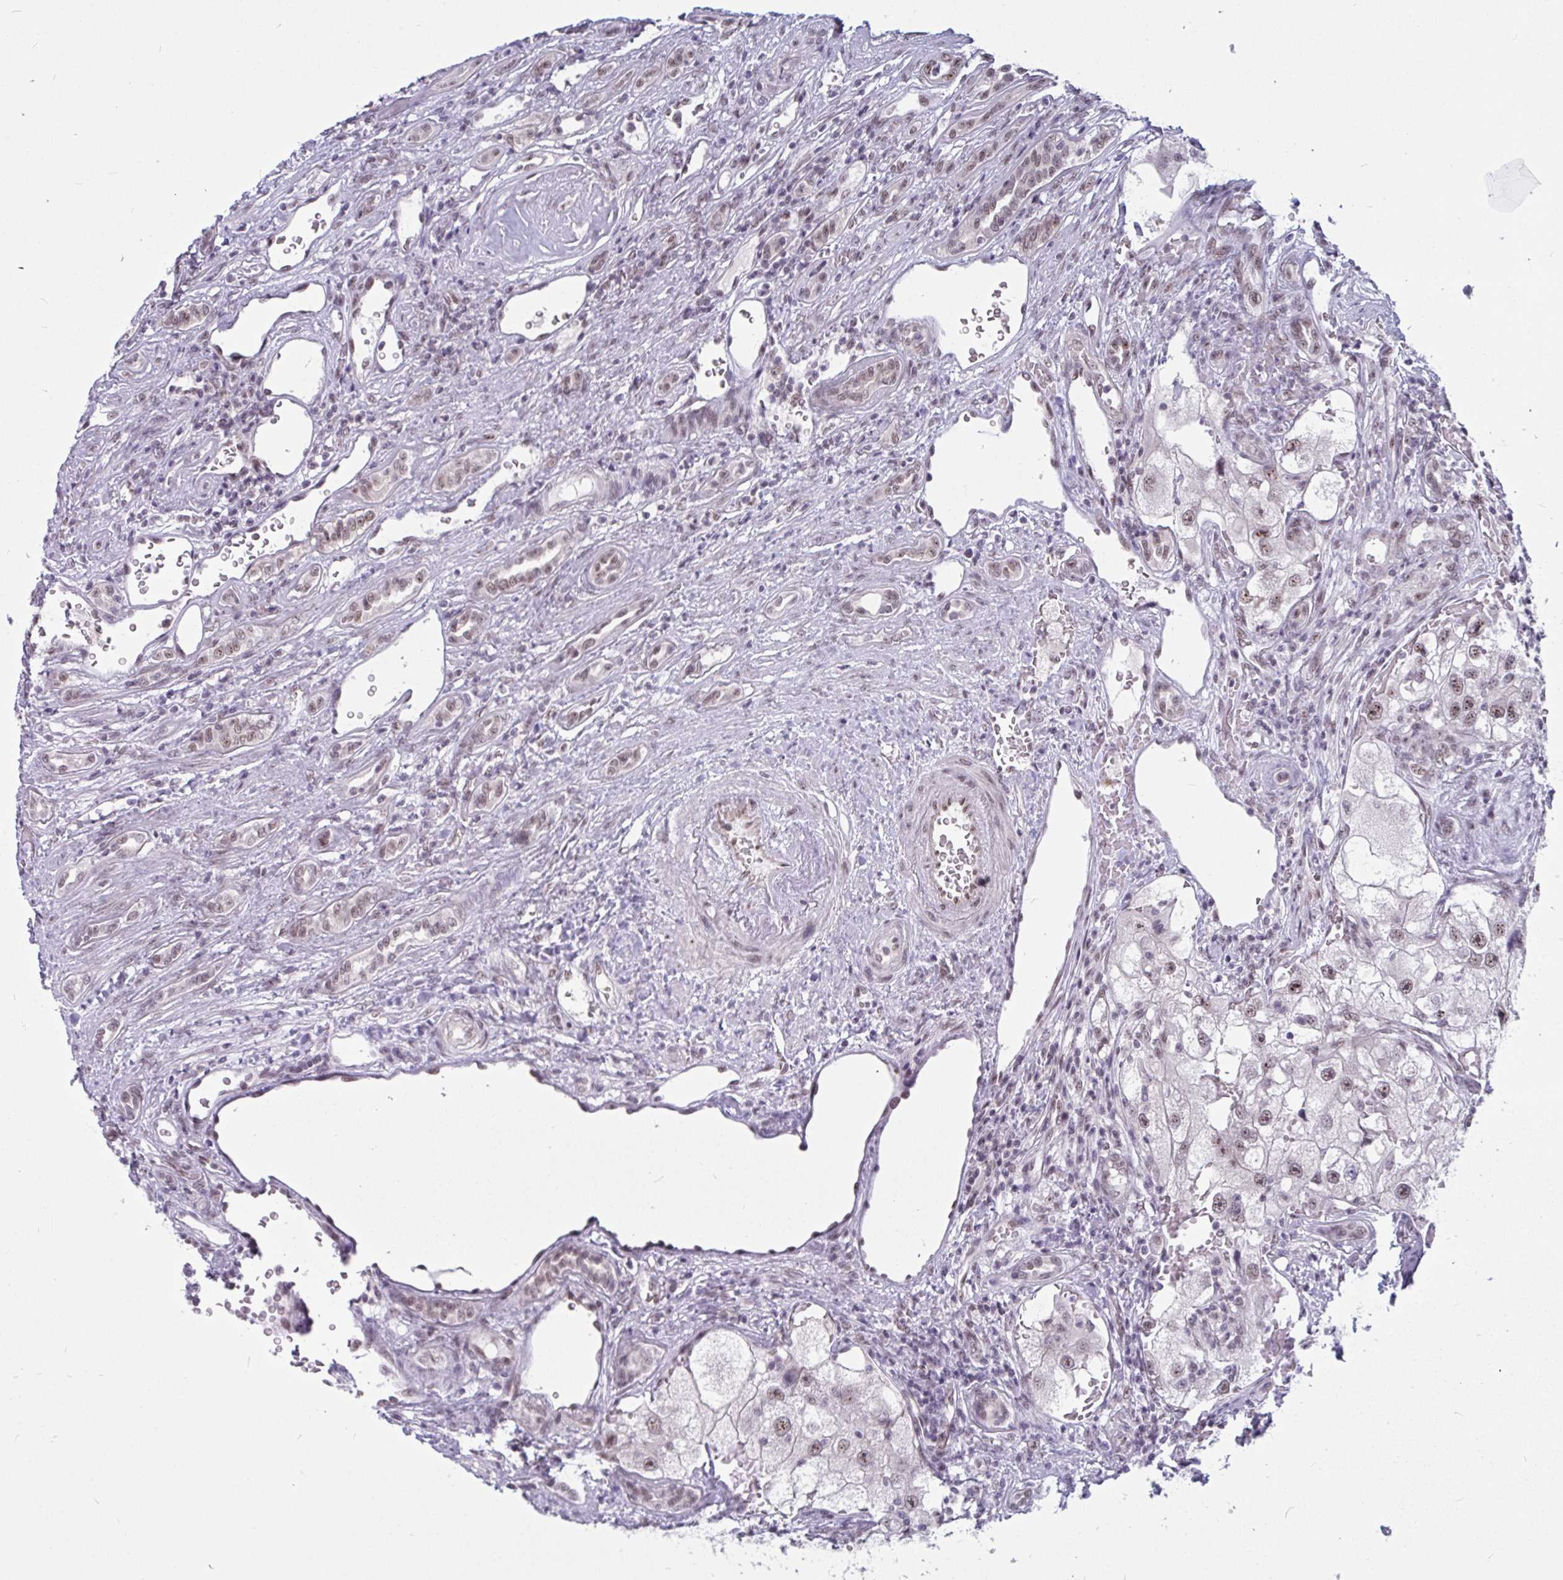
{"staining": {"intensity": "weak", "quantity": ">75%", "location": "nuclear"}, "tissue": "renal cancer", "cell_type": "Tumor cells", "image_type": "cancer", "snomed": [{"axis": "morphology", "description": "Adenocarcinoma, NOS"}, {"axis": "topography", "description": "Kidney"}], "caption": "Adenocarcinoma (renal) was stained to show a protein in brown. There is low levels of weak nuclear staining in about >75% of tumor cells. Ihc stains the protein of interest in brown and the nuclei are stained blue.", "gene": "PRR14", "patient": {"sex": "male", "age": 63}}